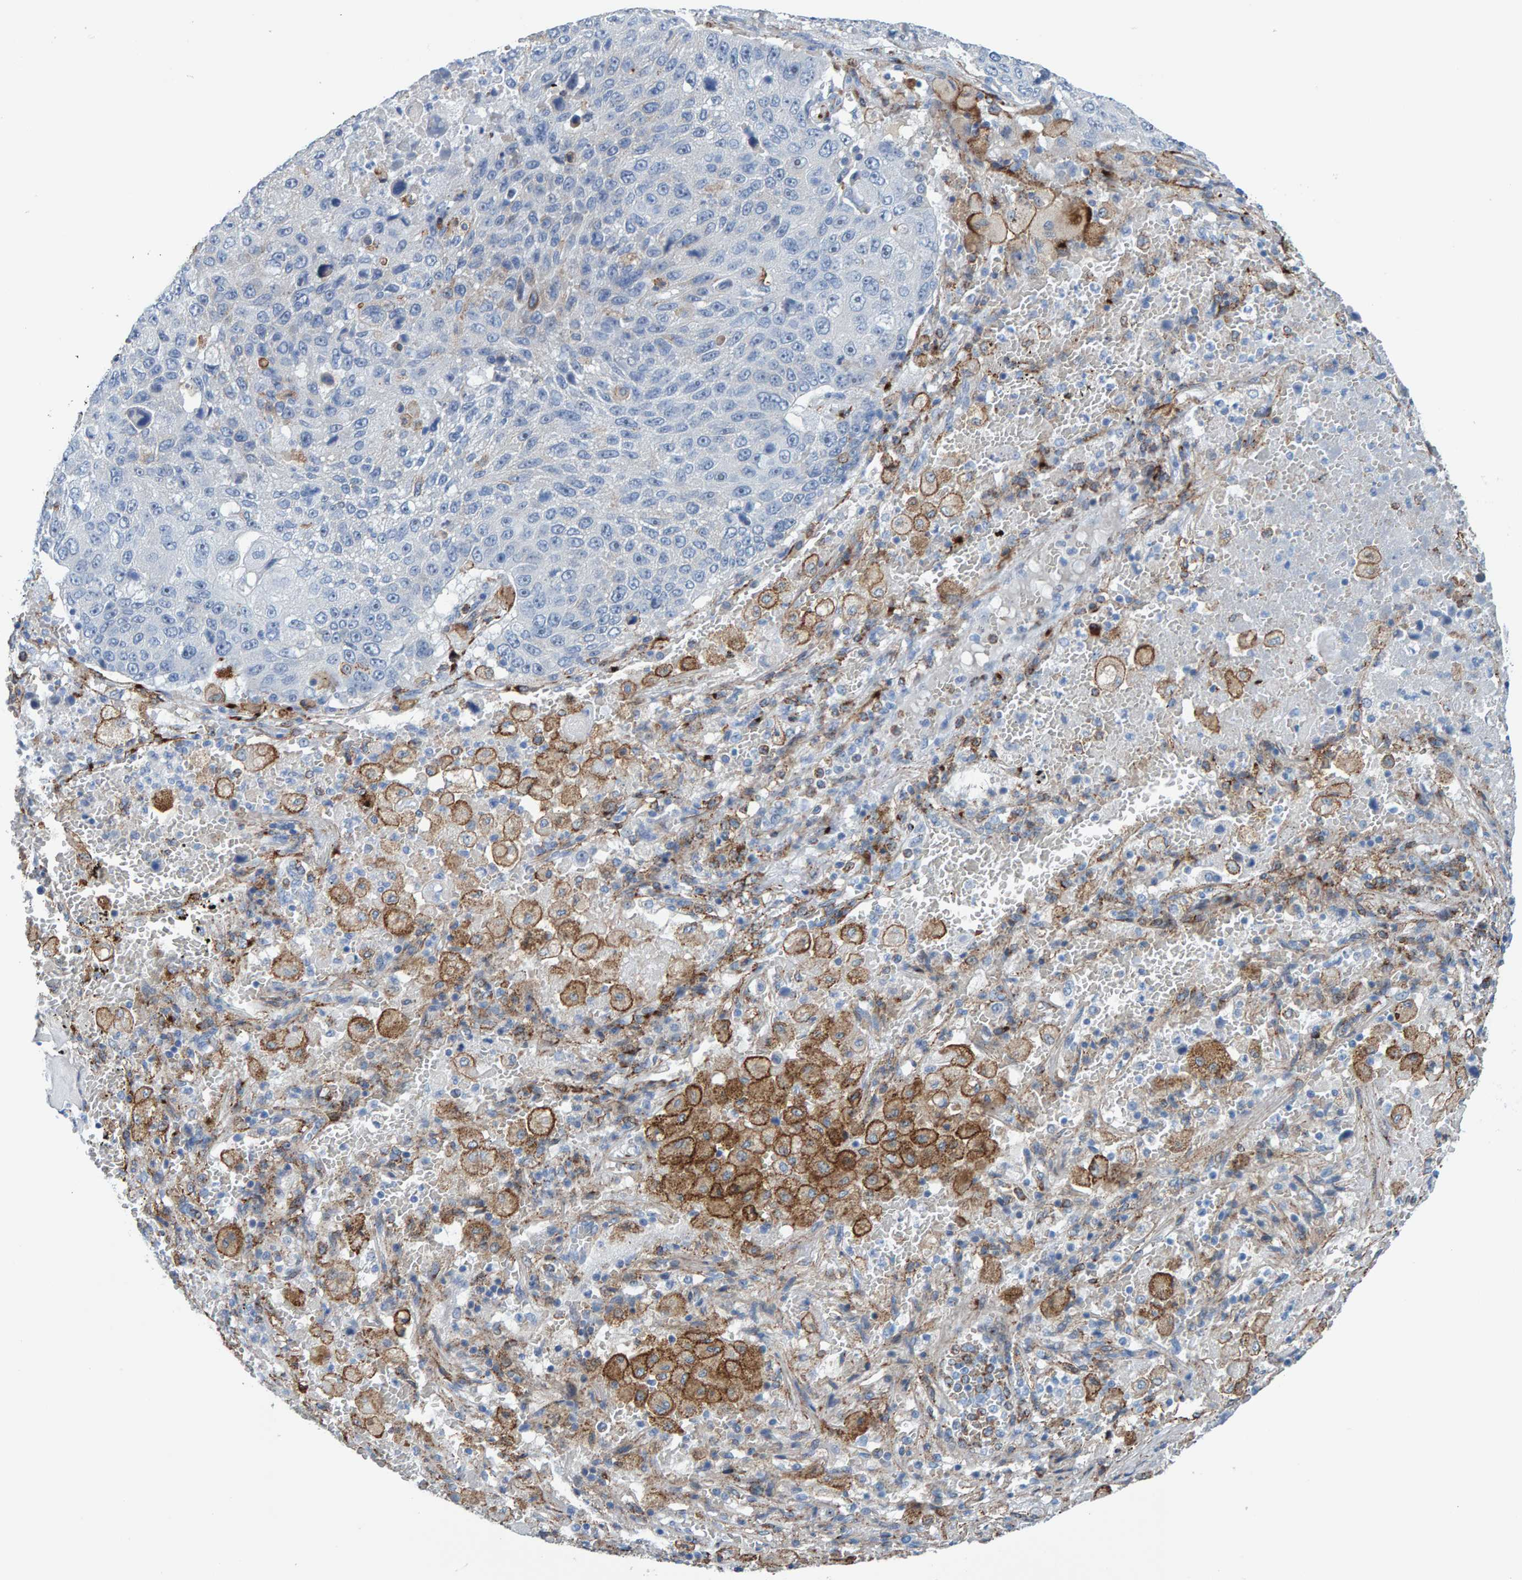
{"staining": {"intensity": "negative", "quantity": "none", "location": "none"}, "tissue": "lung cancer", "cell_type": "Tumor cells", "image_type": "cancer", "snomed": [{"axis": "morphology", "description": "Squamous cell carcinoma, NOS"}, {"axis": "topography", "description": "Lung"}], "caption": "An image of squamous cell carcinoma (lung) stained for a protein shows no brown staining in tumor cells.", "gene": "LRP1", "patient": {"sex": "male", "age": 61}}